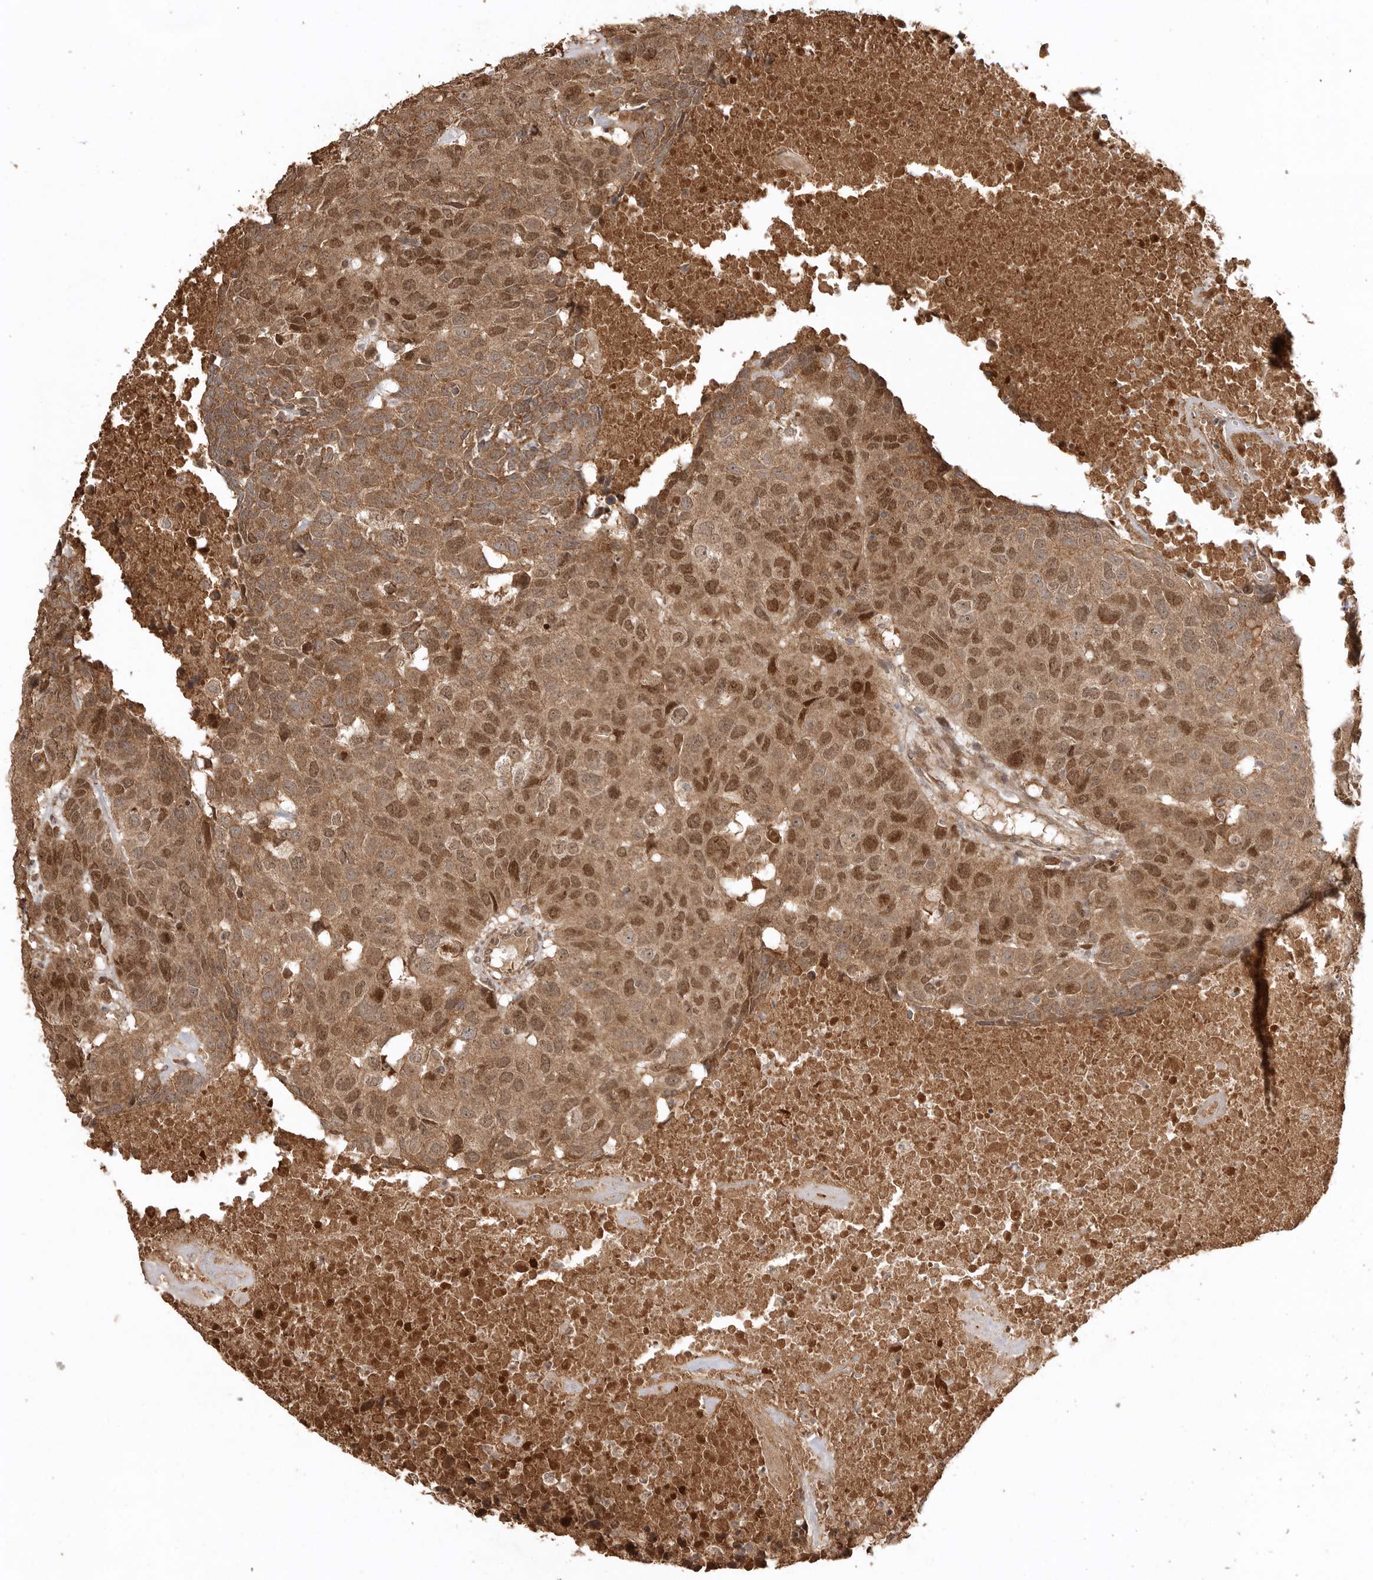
{"staining": {"intensity": "moderate", "quantity": ">75%", "location": "cytoplasmic/membranous,nuclear"}, "tissue": "head and neck cancer", "cell_type": "Tumor cells", "image_type": "cancer", "snomed": [{"axis": "morphology", "description": "Squamous cell carcinoma, NOS"}, {"axis": "topography", "description": "Head-Neck"}], "caption": "This is an image of immunohistochemistry staining of head and neck cancer, which shows moderate expression in the cytoplasmic/membranous and nuclear of tumor cells.", "gene": "BOC", "patient": {"sex": "male", "age": 66}}